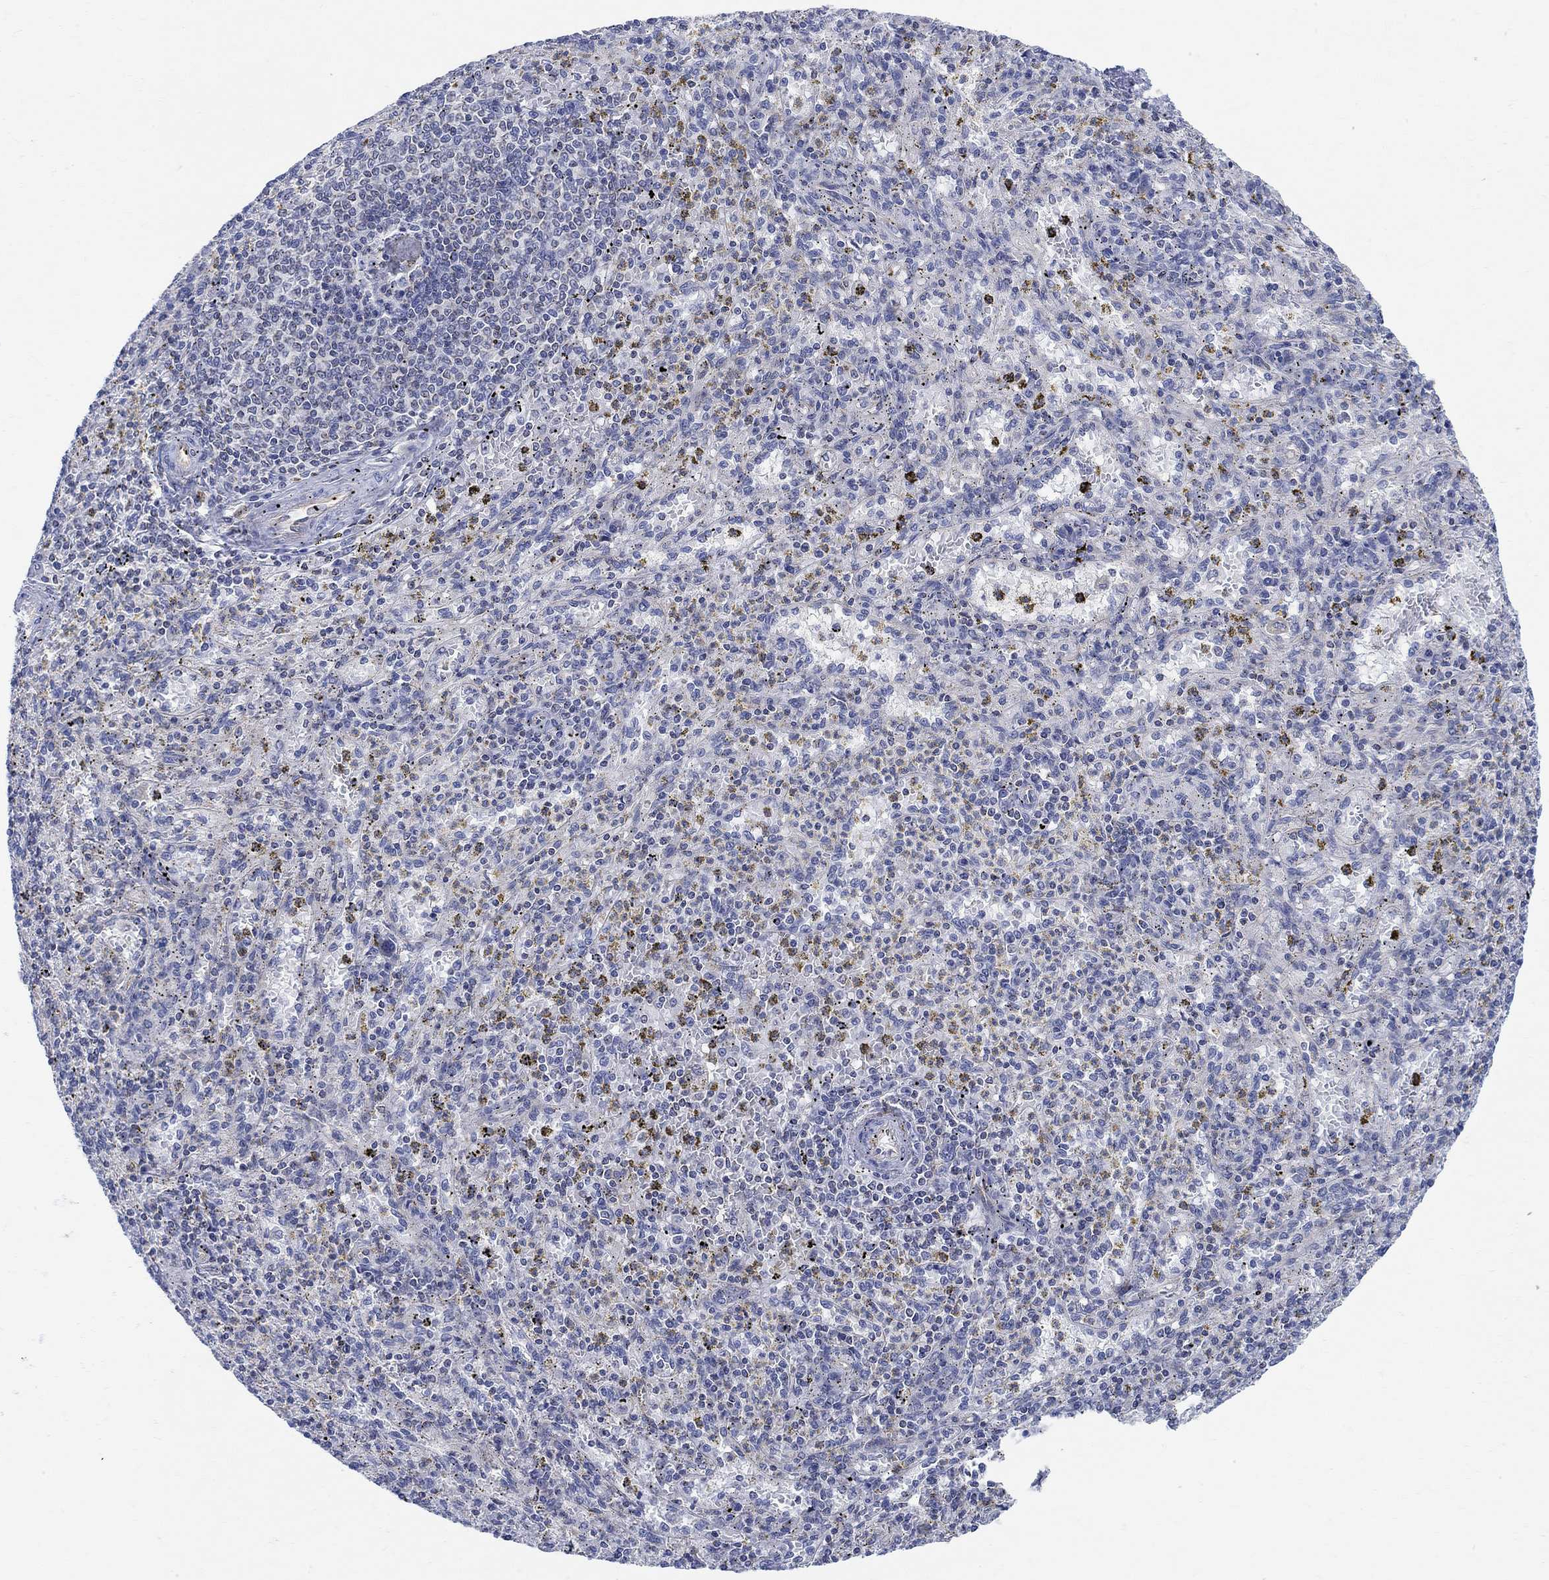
{"staining": {"intensity": "negative", "quantity": "none", "location": "none"}, "tissue": "spleen", "cell_type": "Cells in red pulp", "image_type": "normal", "snomed": [{"axis": "morphology", "description": "Normal tissue, NOS"}, {"axis": "topography", "description": "Spleen"}], "caption": "This image is of benign spleen stained with immunohistochemistry to label a protein in brown with the nuclei are counter-stained blue. There is no staining in cells in red pulp.", "gene": "PHF21B", "patient": {"sex": "male", "age": 60}}